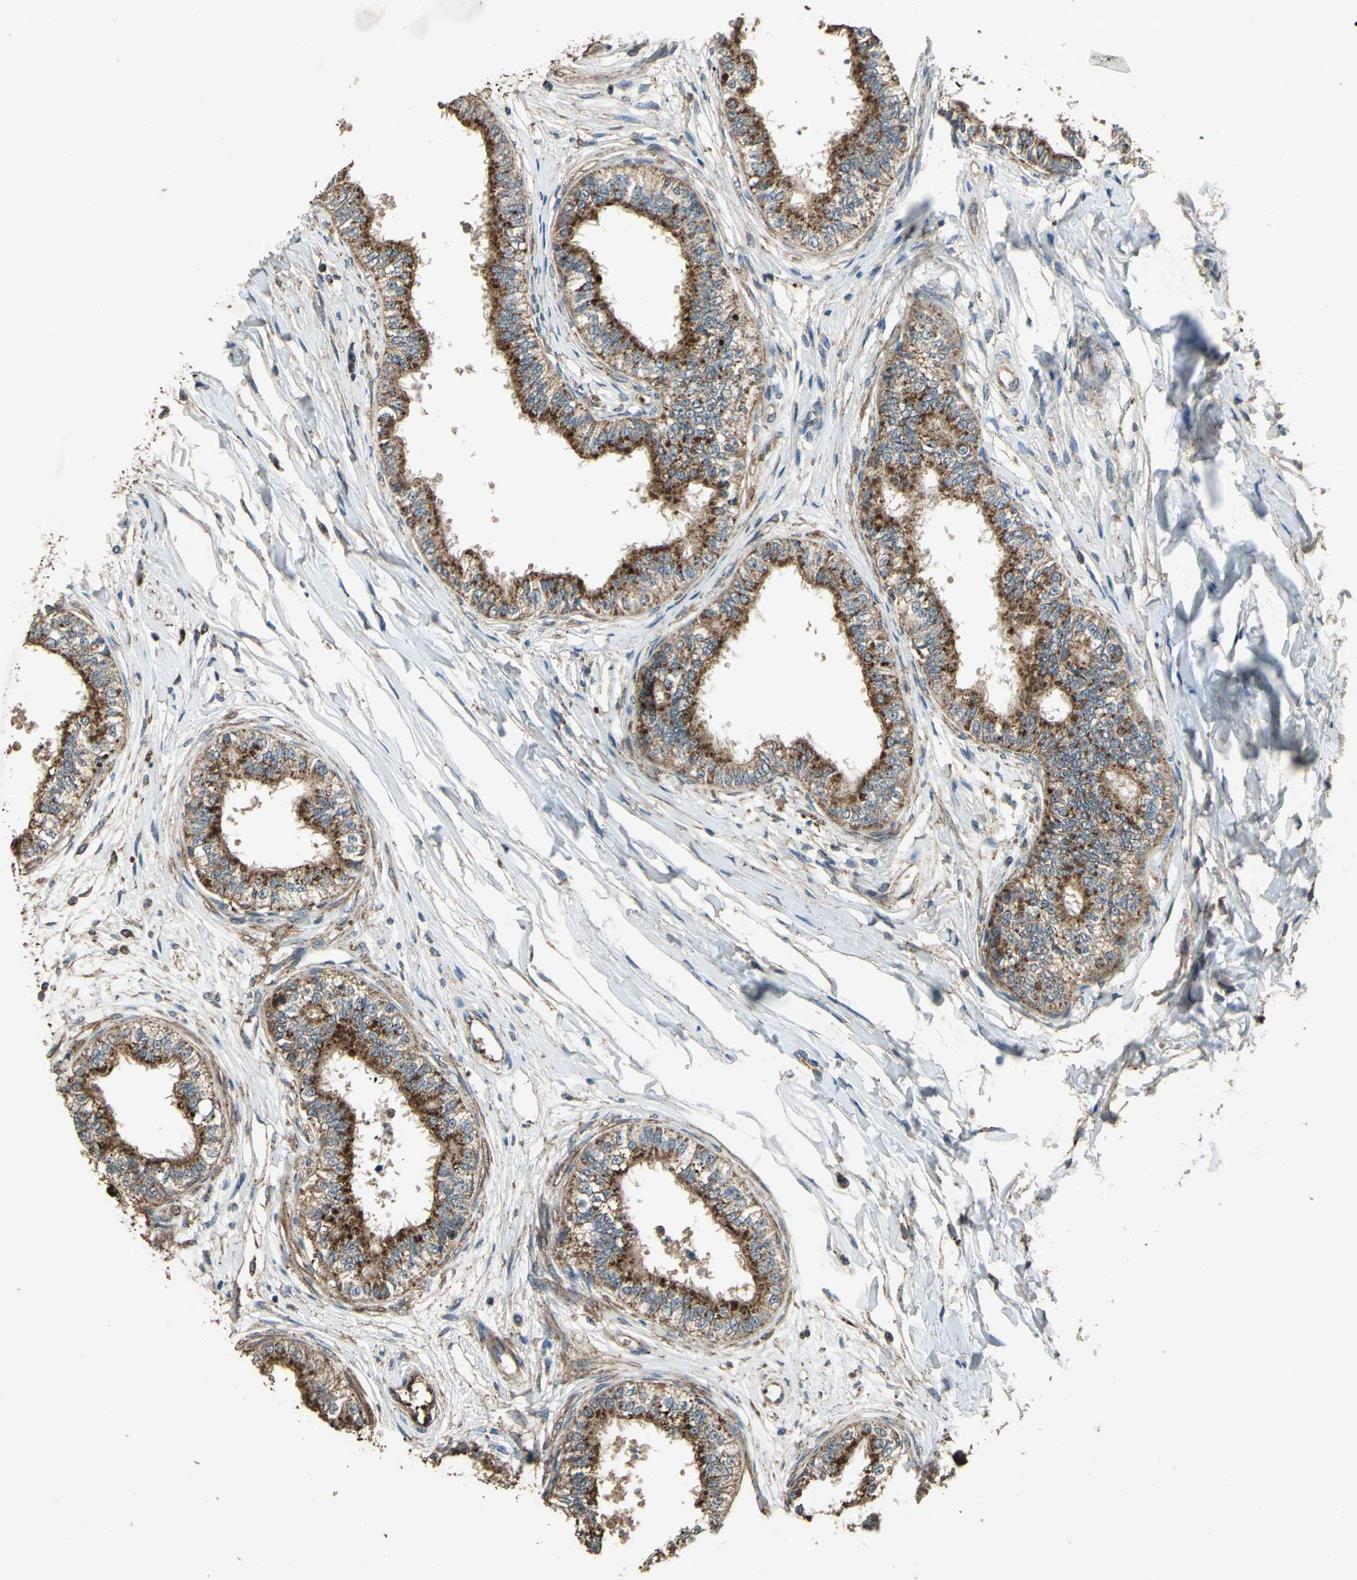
{"staining": {"intensity": "strong", "quantity": ">75%", "location": "cytoplasmic/membranous"}, "tissue": "epididymis", "cell_type": "Glandular cells", "image_type": "normal", "snomed": [{"axis": "morphology", "description": "Normal tissue, NOS"}, {"axis": "morphology", "description": "Adenocarcinoma, metastatic, NOS"}, {"axis": "topography", "description": "Testis"}, {"axis": "topography", "description": "Epididymis"}], "caption": "Glandular cells reveal strong cytoplasmic/membranous staining in approximately >75% of cells in unremarkable epididymis. The staining is performed using DAB brown chromogen to label protein expression. The nuclei are counter-stained blue using hematoxylin.", "gene": "POLRMT", "patient": {"sex": "male", "age": 26}}